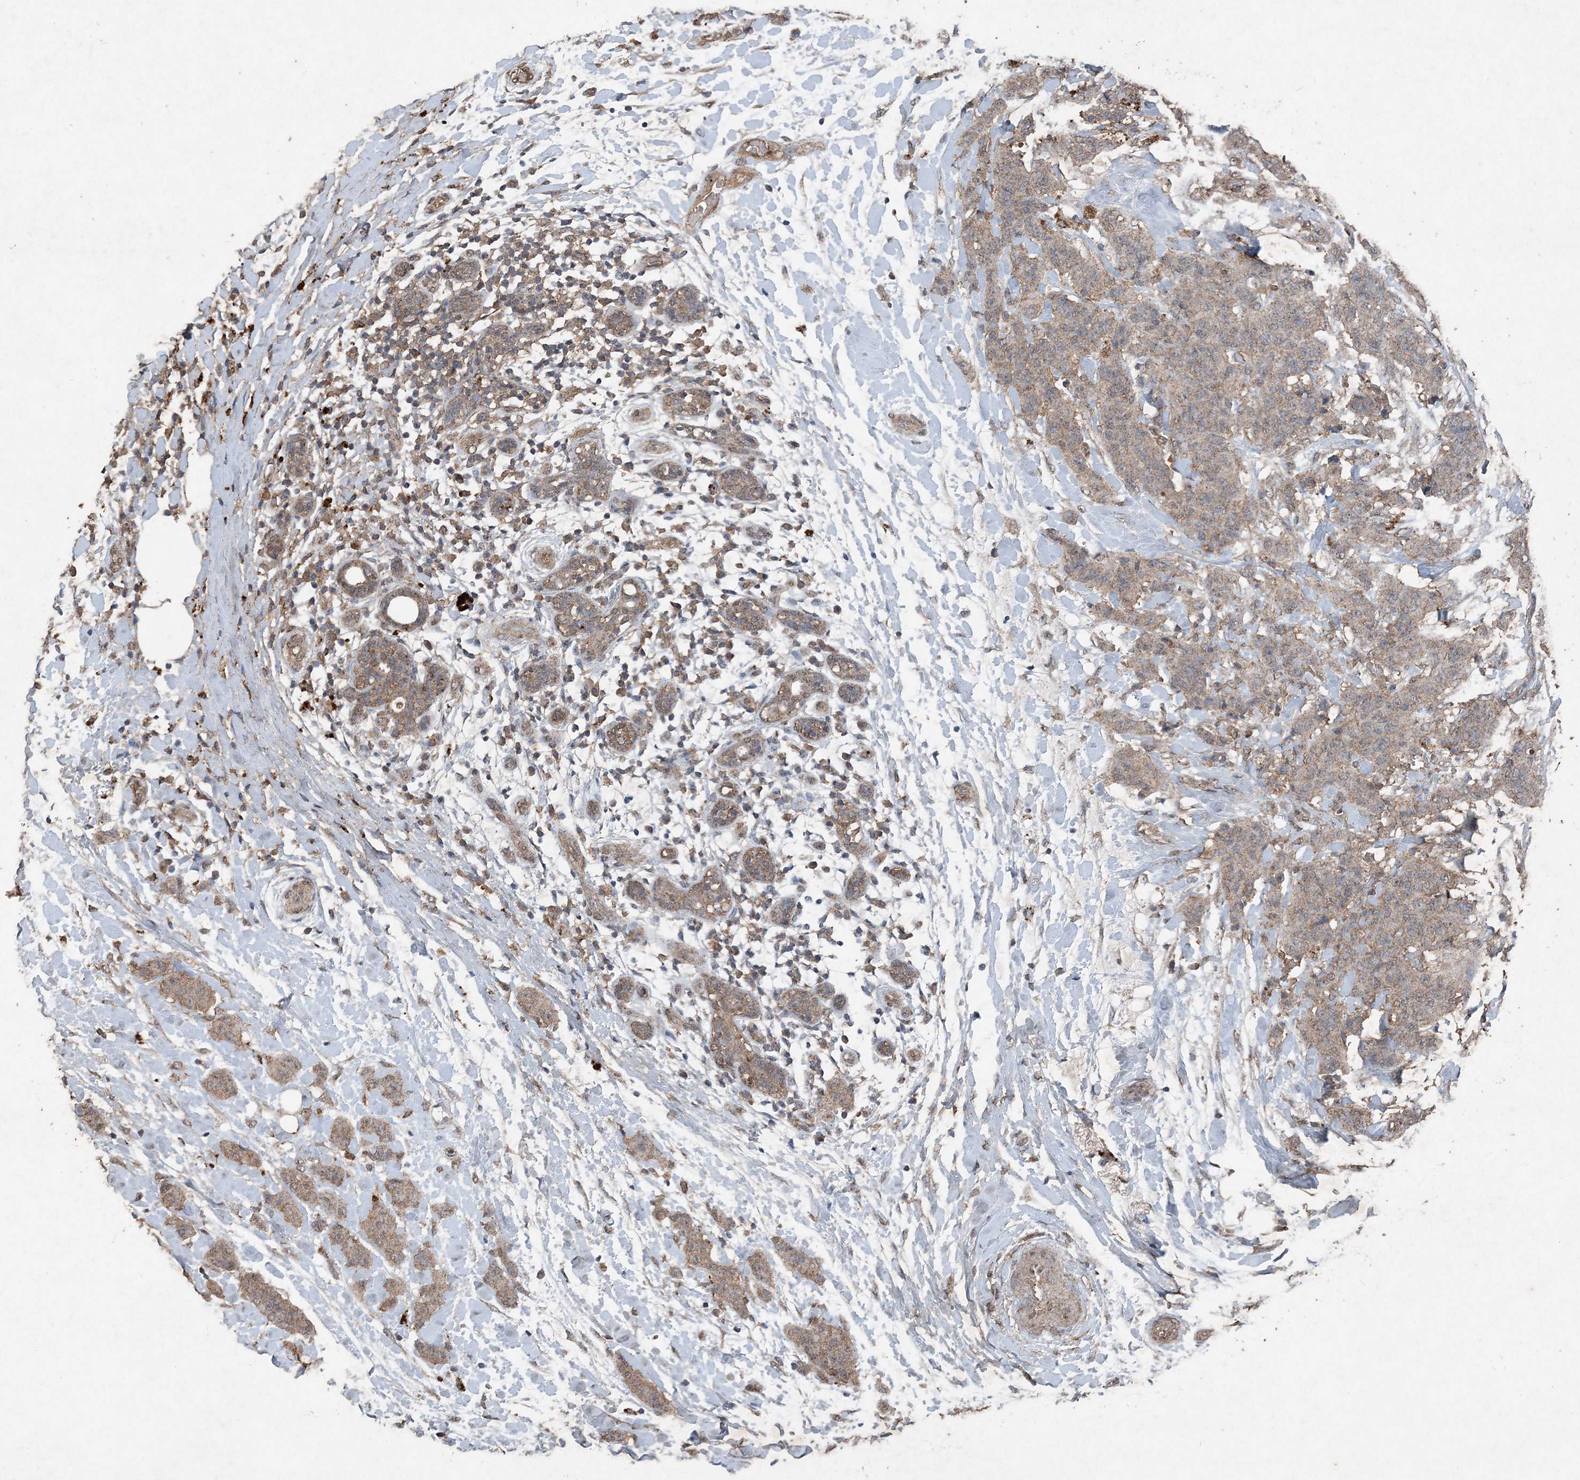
{"staining": {"intensity": "weak", "quantity": "25%-75%", "location": "cytoplasmic/membranous"}, "tissue": "breast cancer", "cell_type": "Tumor cells", "image_type": "cancer", "snomed": [{"axis": "morphology", "description": "Normal tissue, NOS"}, {"axis": "morphology", "description": "Duct carcinoma"}, {"axis": "topography", "description": "Breast"}], "caption": "Approximately 25%-75% of tumor cells in invasive ductal carcinoma (breast) demonstrate weak cytoplasmic/membranous protein expression as visualized by brown immunohistochemical staining.", "gene": "FCN3", "patient": {"sex": "female", "age": 40}}